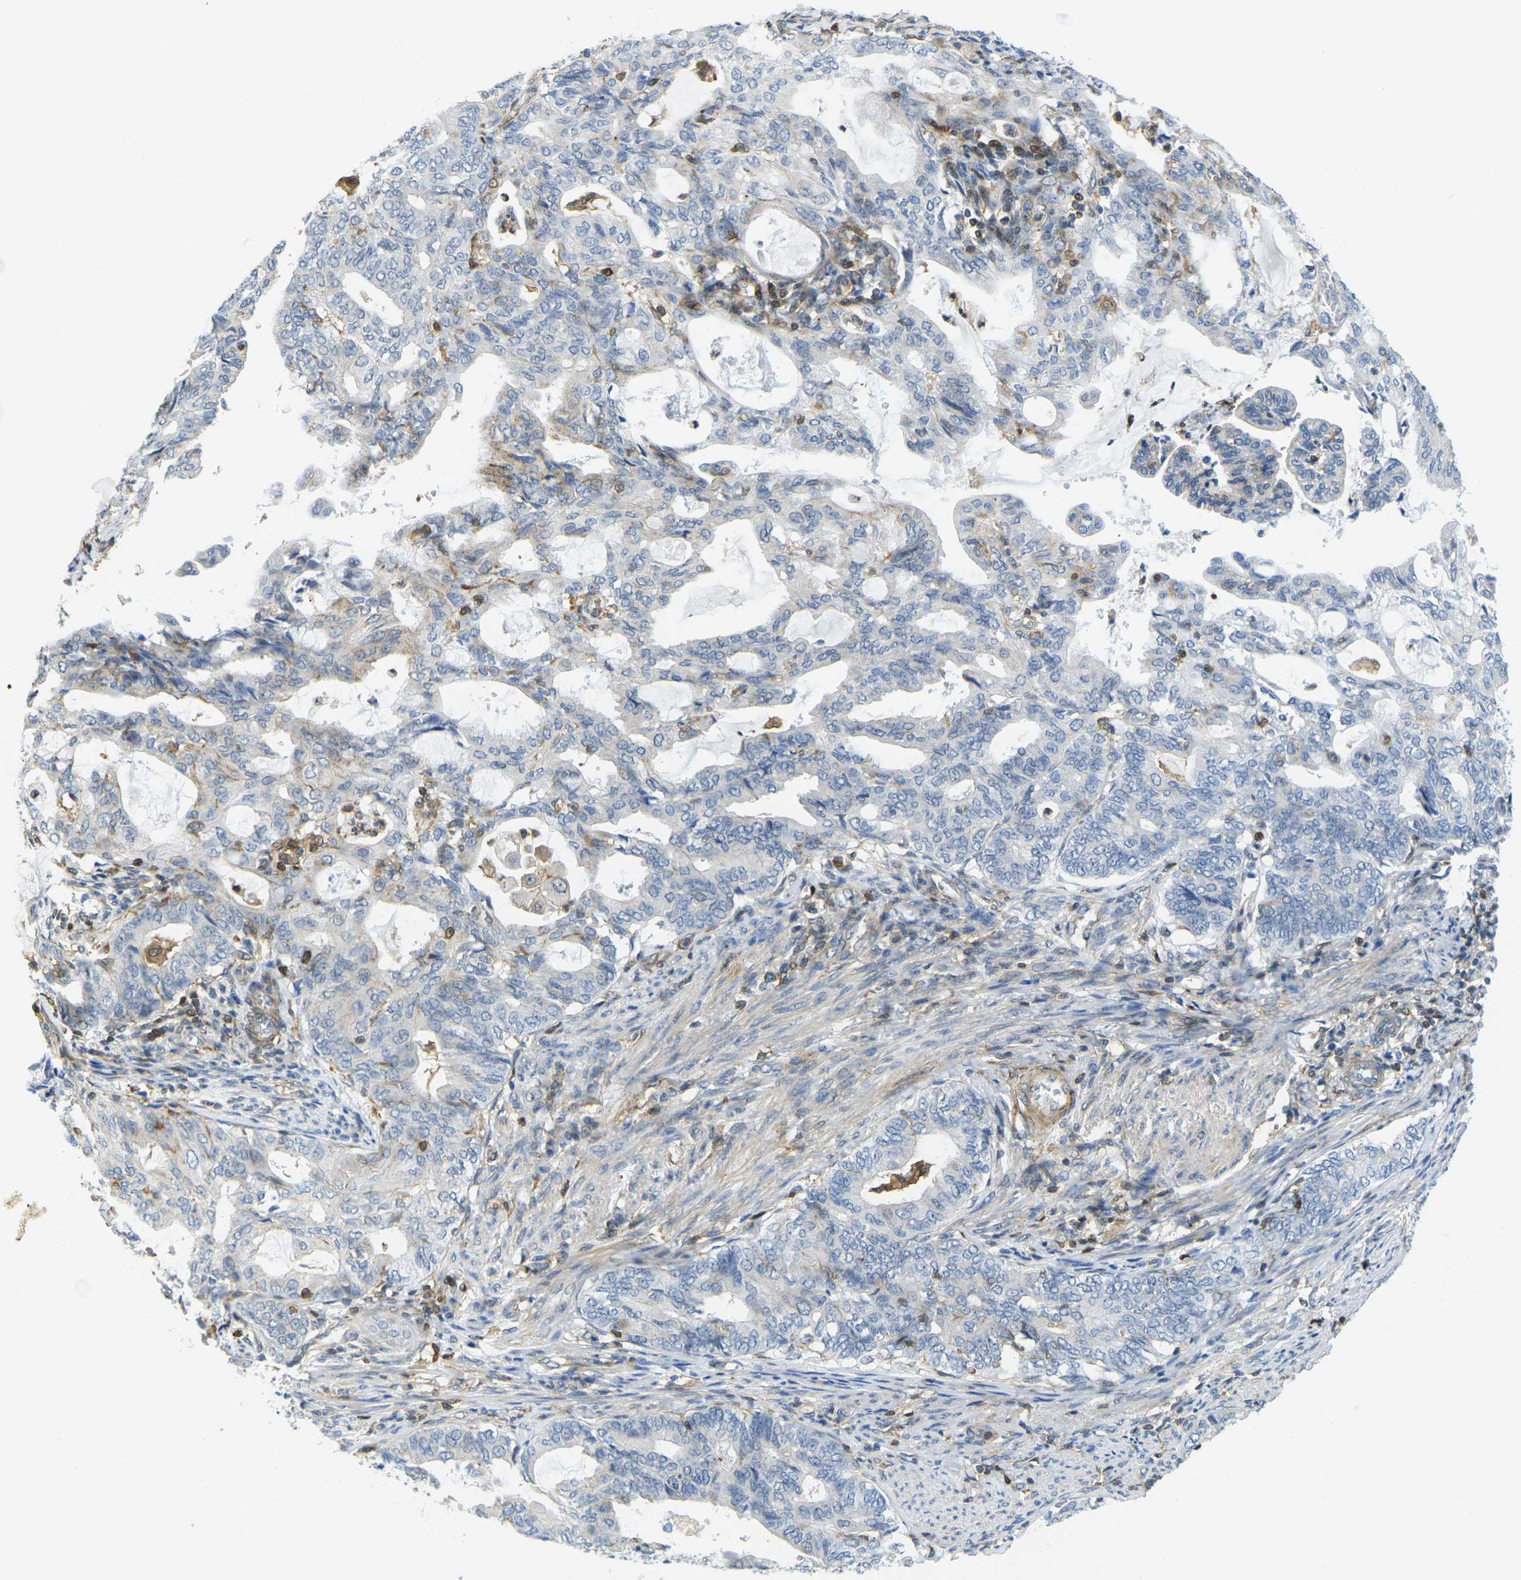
{"staining": {"intensity": "negative", "quantity": "none", "location": "none"}, "tissue": "endometrial cancer", "cell_type": "Tumor cells", "image_type": "cancer", "snomed": [{"axis": "morphology", "description": "Adenocarcinoma, NOS"}, {"axis": "topography", "description": "Endometrium"}], "caption": "Immunohistochemistry (IHC) of human adenocarcinoma (endometrial) displays no staining in tumor cells. (DAB immunohistochemistry with hematoxylin counter stain).", "gene": "LASP1", "patient": {"sex": "female", "age": 86}}